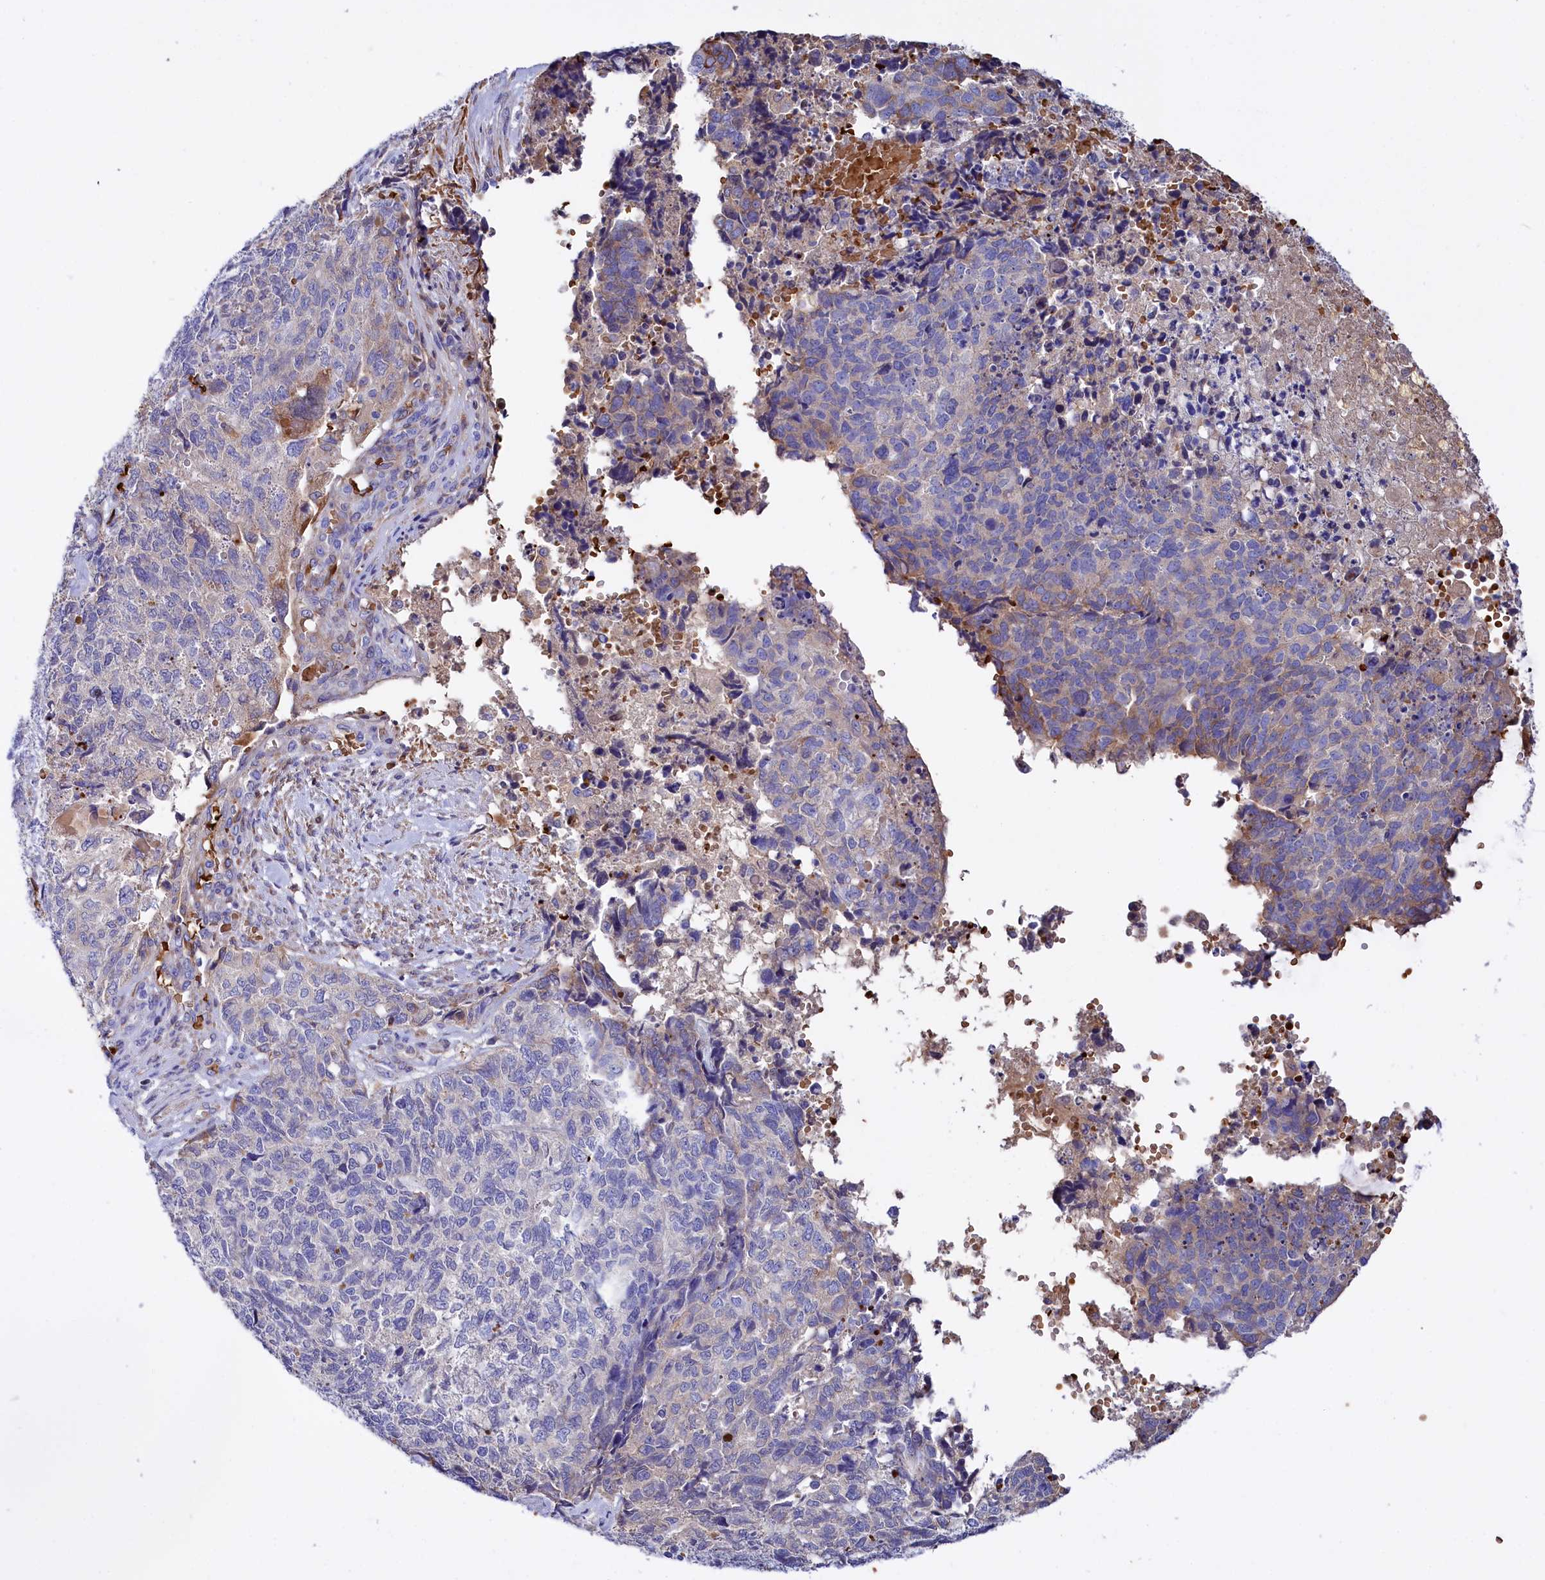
{"staining": {"intensity": "weak", "quantity": "<25%", "location": "cytoplasmic/membranous"}, "tissue": "cervical cancer", "cell_type": "Tumor cells", "image_type": "cancer", "snomed": [{"axis": "morphology", "description": "Squamous cell carcinoma, NOS"}, {"axis": "topography", "description": "Cervix"}], "caption": "IHC histopathology image of human cervical squamous cell carcinoma stained for a protein (brown), which demonstrates no expression in tumor cells.", "gene": "RPUSD3", "patient": {"sex": "female", "age": 63}}